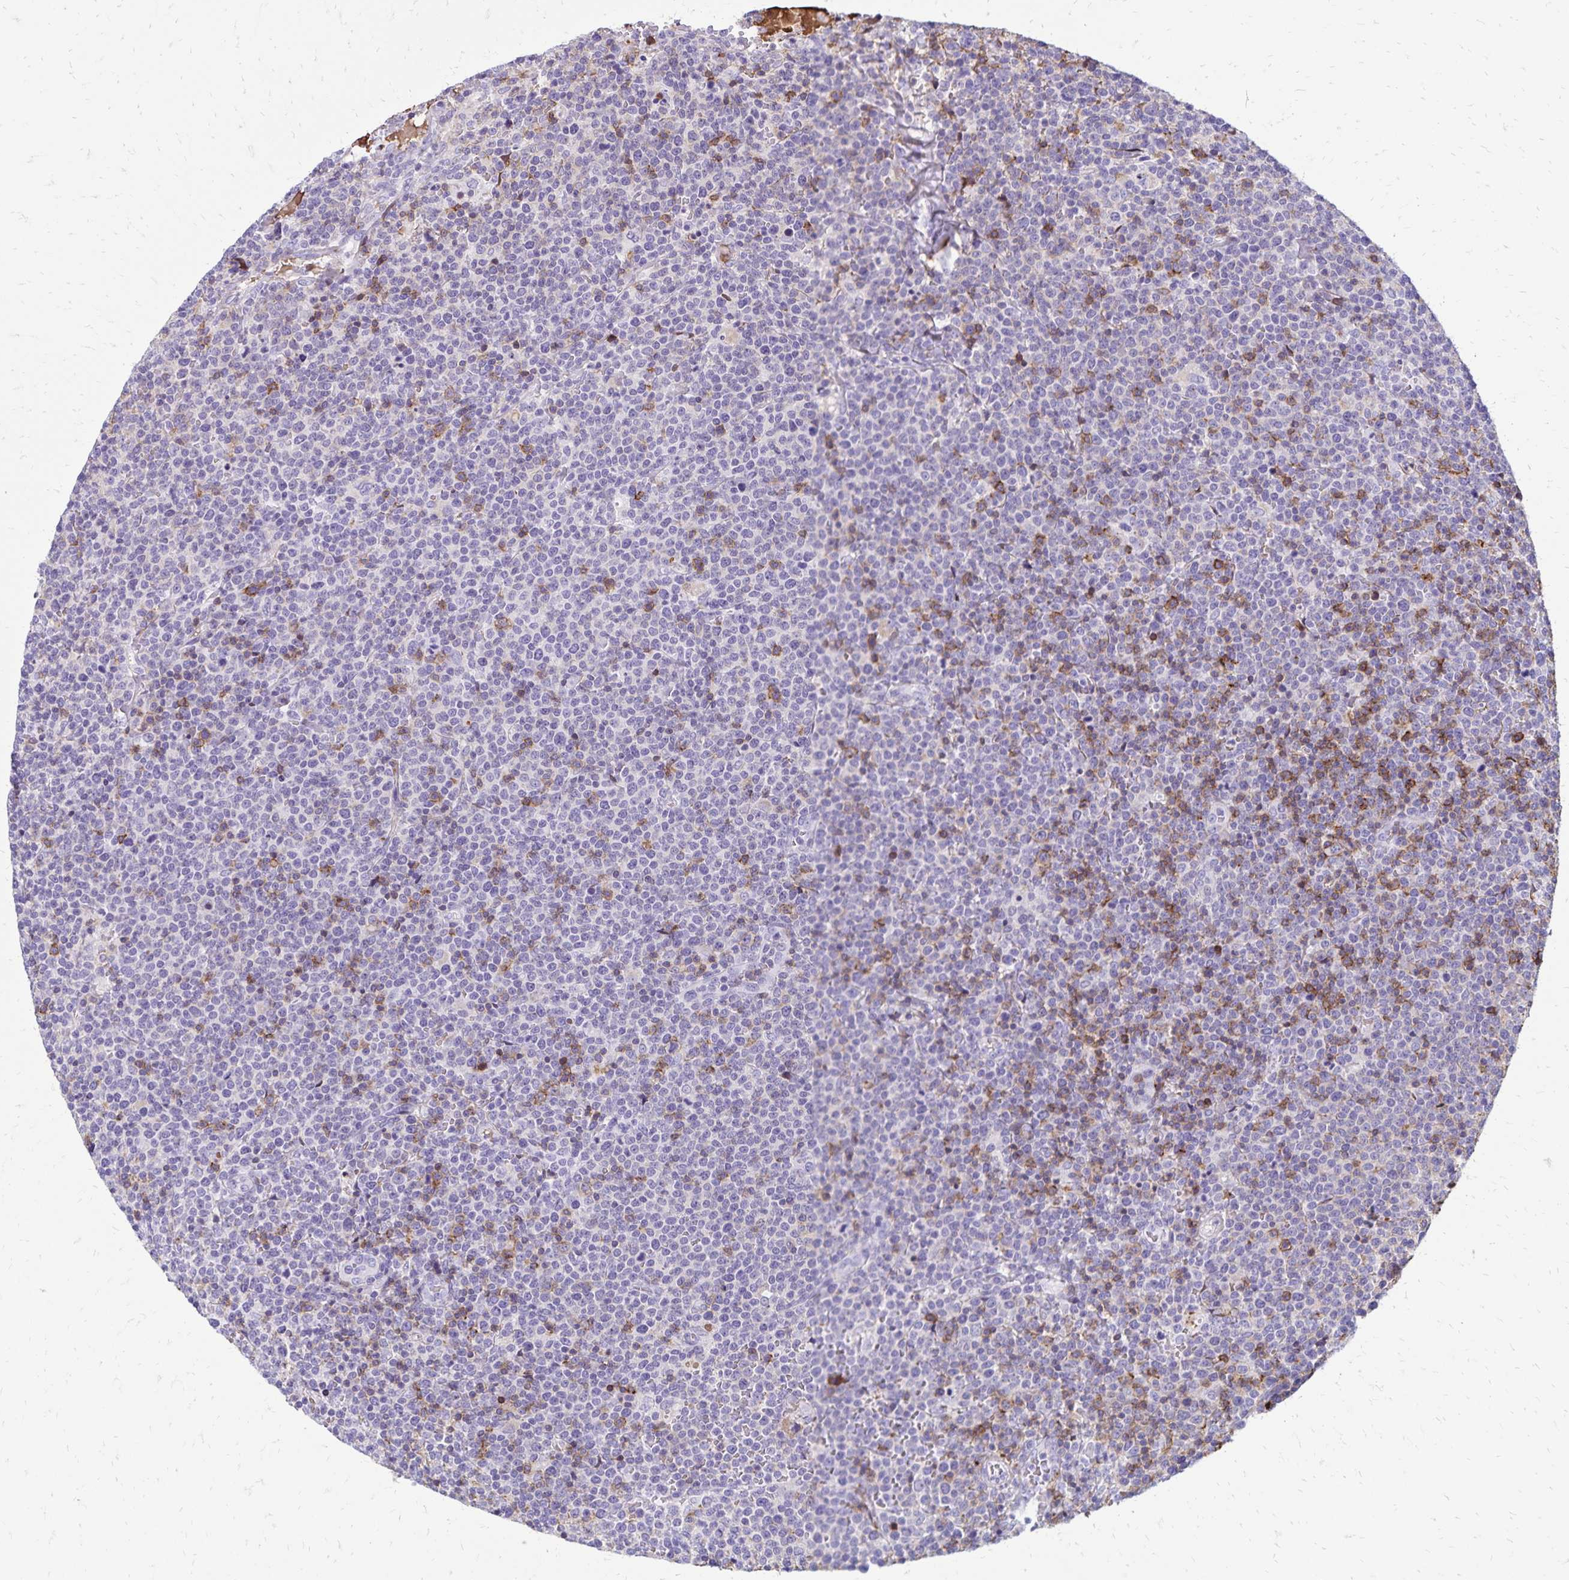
{"staining": {"intensity": "weak", "quantity": "<25%", "location": "cytoplasmic/membranous"}, "tissue": "lymphoma", "cell_type": "Tumor cells", "image_type": "cancer", "snomed": [{"axis": "morphology", "description": "Malignant lymphoma, non-Hodgkin's type, High grade"}, {"axis": "topography", "description": "Lymph node"}], "caption": "DAB (3,3'-diaminobenzidine) immunohistochemical staining of lymphoma exhibits no significant positivity in tumor cells. The staining is performed using DAB brown chromogen with nuclei counter-stained in using hematoxylin.", "gene": "CD27", "patient": {"sex": "male", "age": 61}}